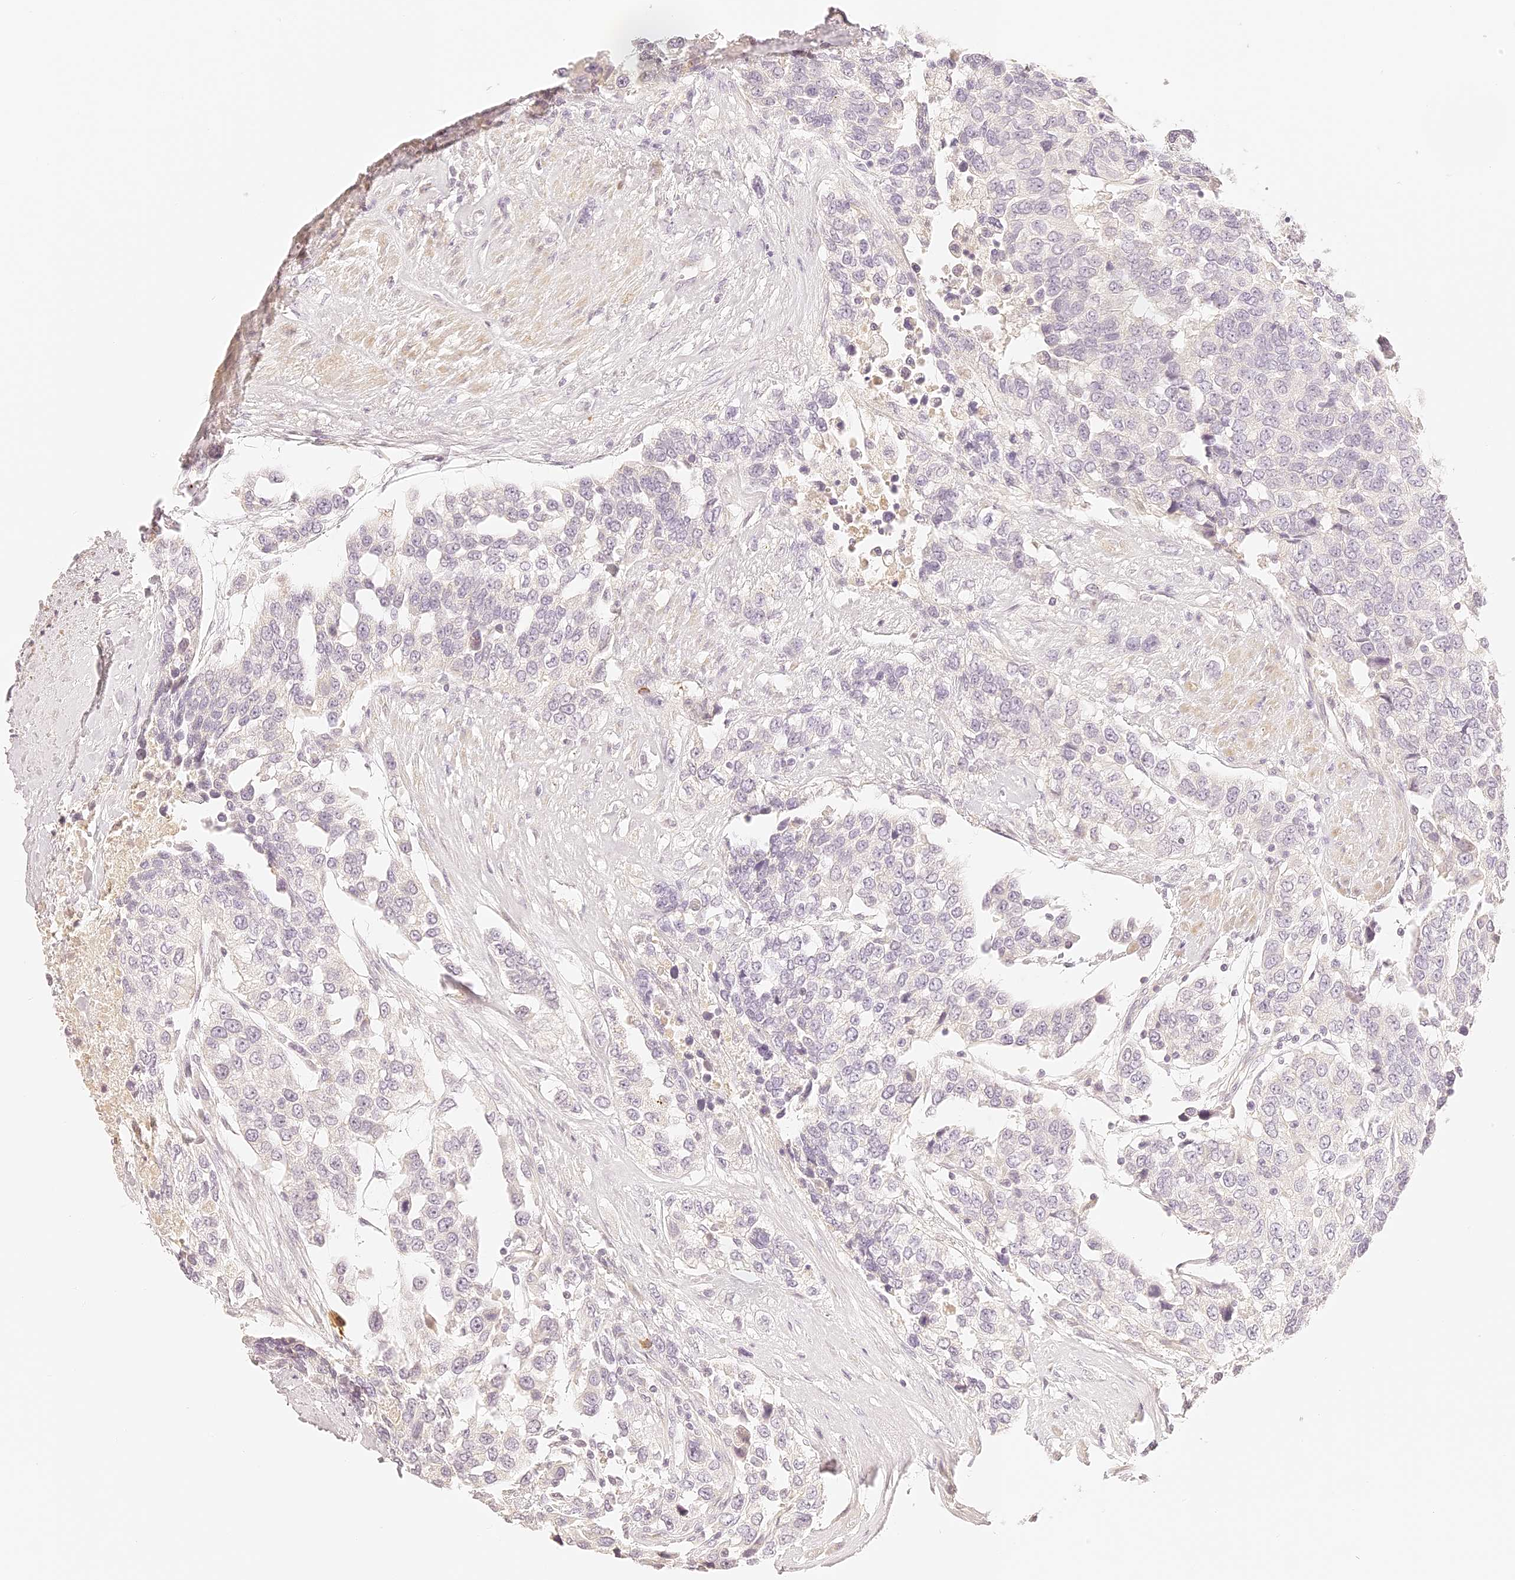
{"staining": {"intensity": "negative", "quantity": "none", "location": "none"}, "tissue": "urothelial cancer", "cell_type": "Tumor cells", "image_type": "cancer", "snomed": [{"axis": "morphology", "description": "Urothelial carcinoma, High grade"}, {"axis": "topography", "description": "Urinary bladder"}], "caption": "IHC micrograph of neoplastic tissue: human high-grade urothelial carcinoma stained with DAB reveals no significant protein expression in tumor cells.", "gene": "TRIM45", "patient": {"sex": "female", "age": 80}}